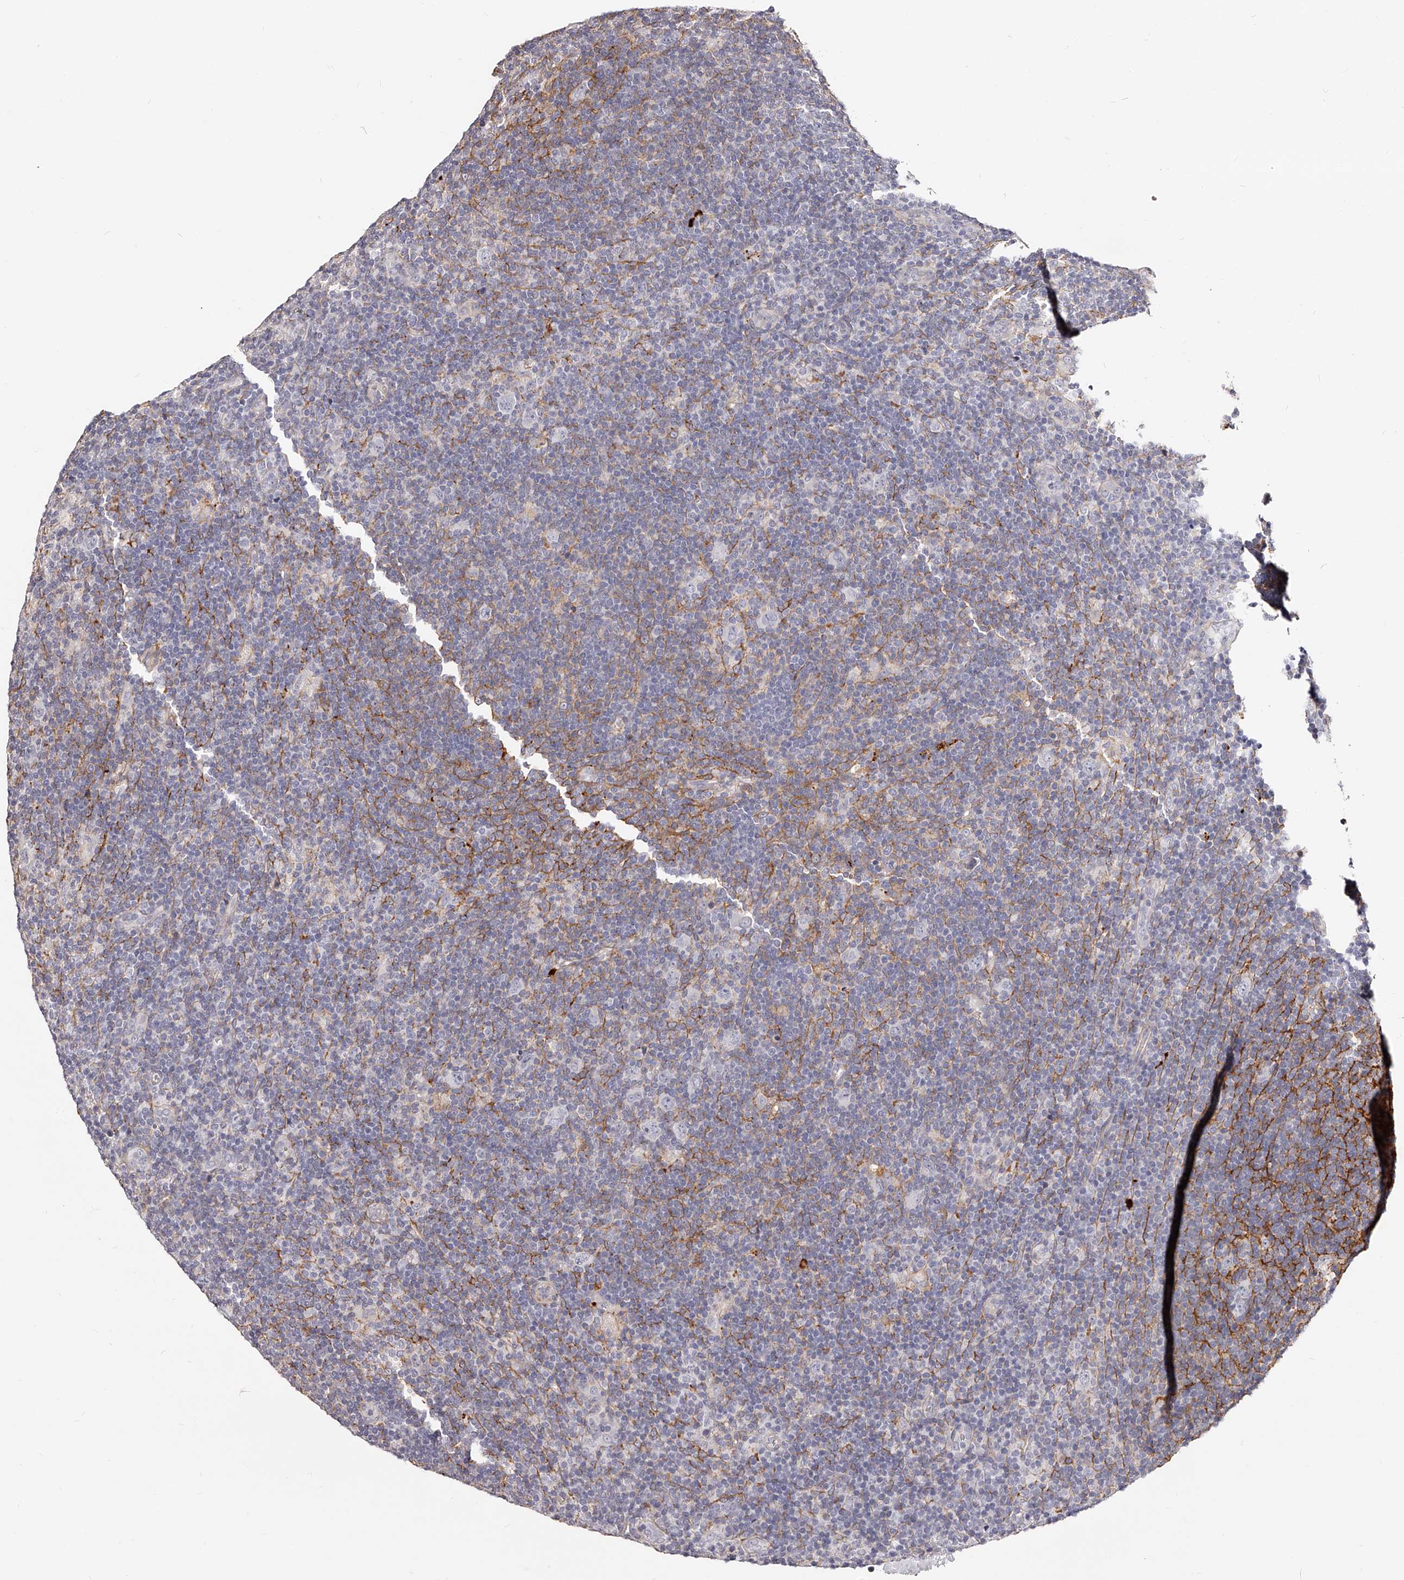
{"staining": {"intensity": "negative", "quantity": "none", "location": "none"}, "tissue": "lymphoma", "cell_type": "Tumor cells", "image_type": "cancer", "snomed": [{"axis": "morphology", "description": "Hodgkin's disease, NOS"}, {"axis": "topography", "description": "Lymph node"}], "caption": "Lymphoma was stained to show a protein in brown. There is no significant expression in tumor cells.", "gene": "CD82", "patient": {"sex": "female", "age": 57}}